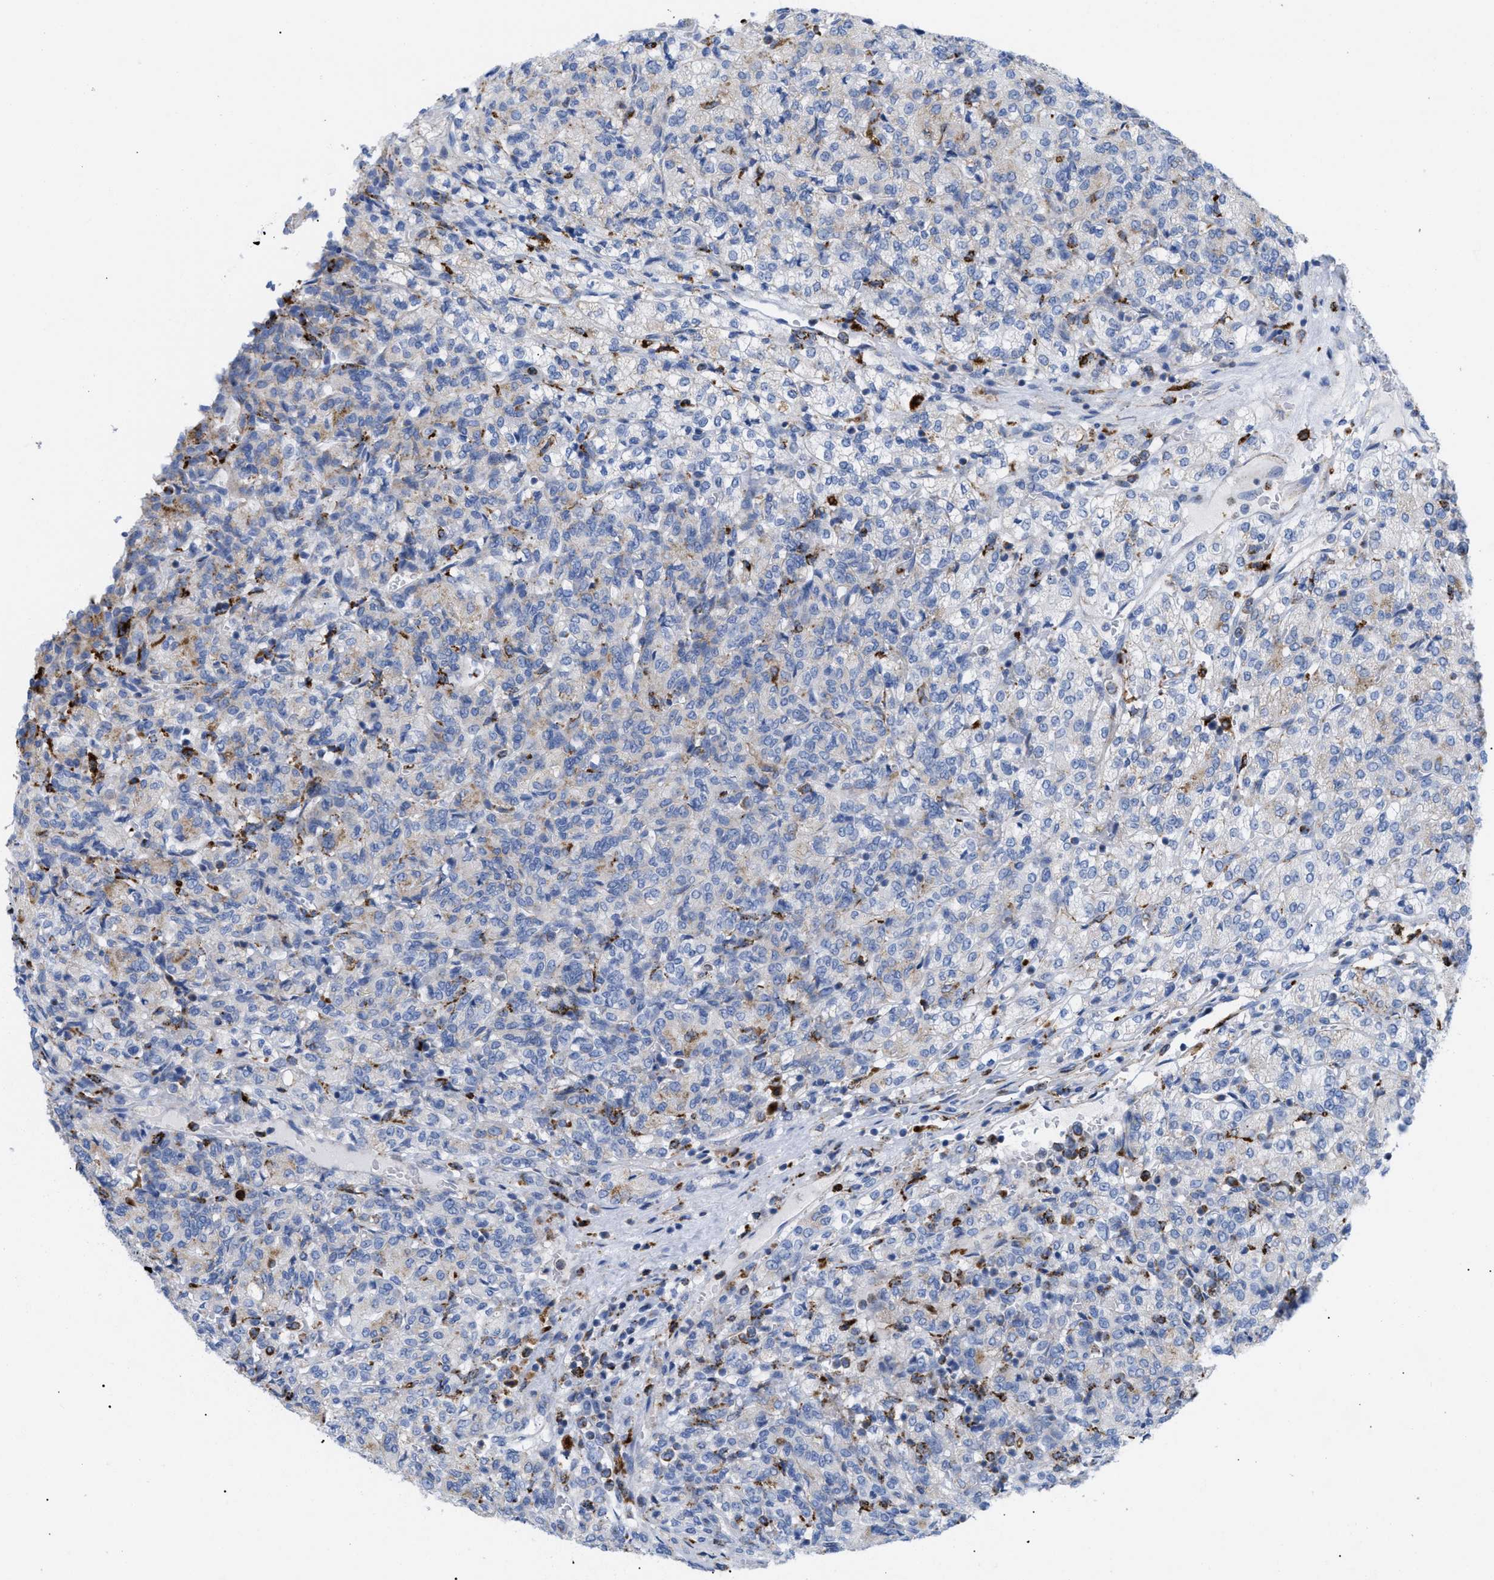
{"staining": {"intensity": "weak", "quantity": "<25%", "location": "cytoplasmic/membranous"}, "tissue": "renal cancer", "cell_type": "Tumor cells", "image_type": "cancer", "snomed": [{"axis": "morphology", "description": "Adenocarcinoma, NOS"}, {"axis": "topography", "description": "Kidney"}], "caption": "Immunohistochemical staining of renal adenocarcinoma exhibits no significant positivity in tumor cells. (Brightfield microscopy of DAB immunohistochemistry (IHC) at high magnification).", "gene": "DRAM2", "patient": {"sex": "male", "age": 77}}